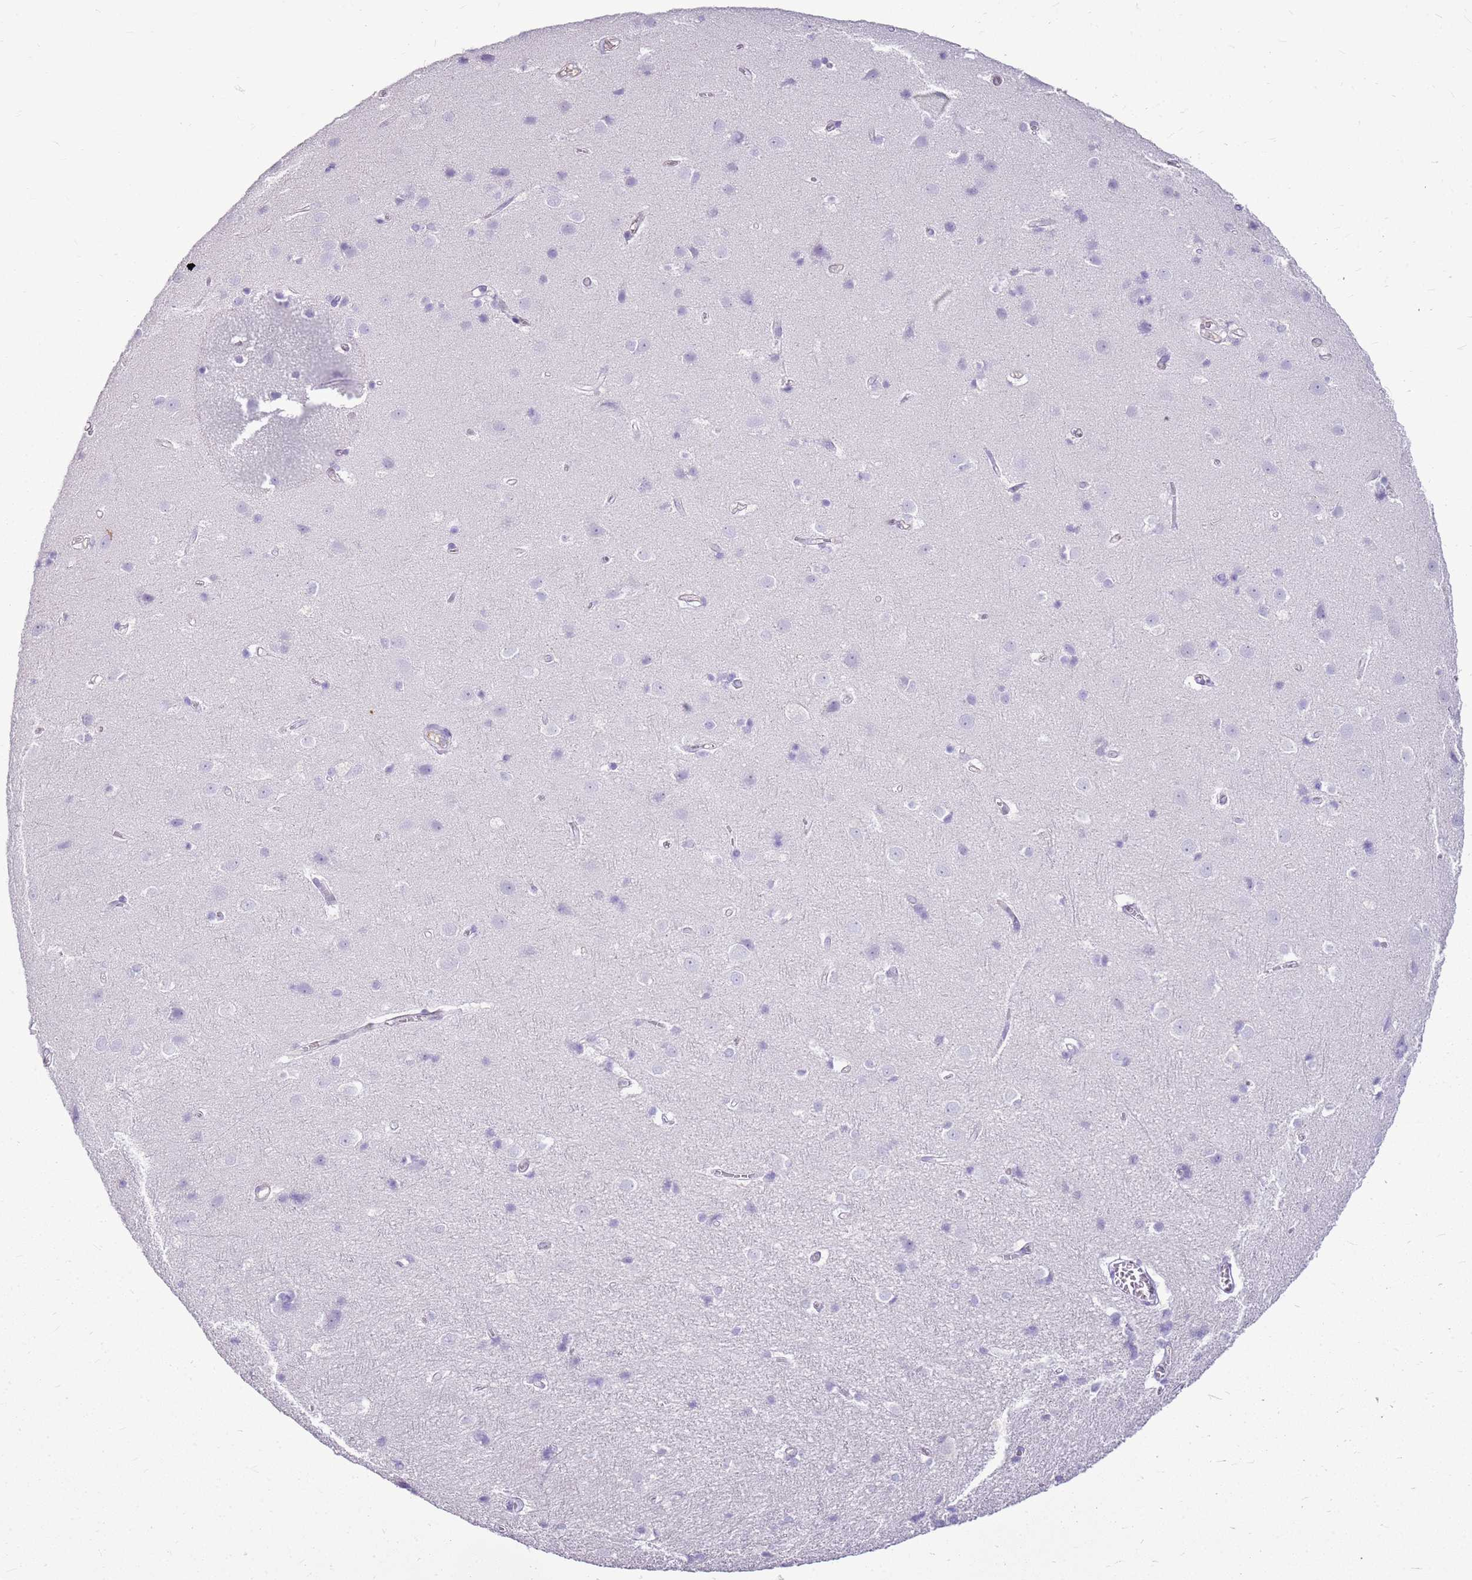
{"staining": {"intensity": "negative", "quantity": "none", "location": "none"}, "tissue": "cerebral cortex", "cell_type": "Endothelial cells", "image_type": "normal", "snomed": [{"axis": "morphology", "description": "Normal tissue, NOS"}, {"axis": "topography", "description": "Cerebral cortex"}], "caption": "DAB immunohistochemical staining of normal human cerebral cortex shows no significant positivity in endothelial cells. (DAB immunohistochemistry with hematoxylin counter stain).", "gene": "SULT1E1", "patient": {"sex": "male", "age": 54}}